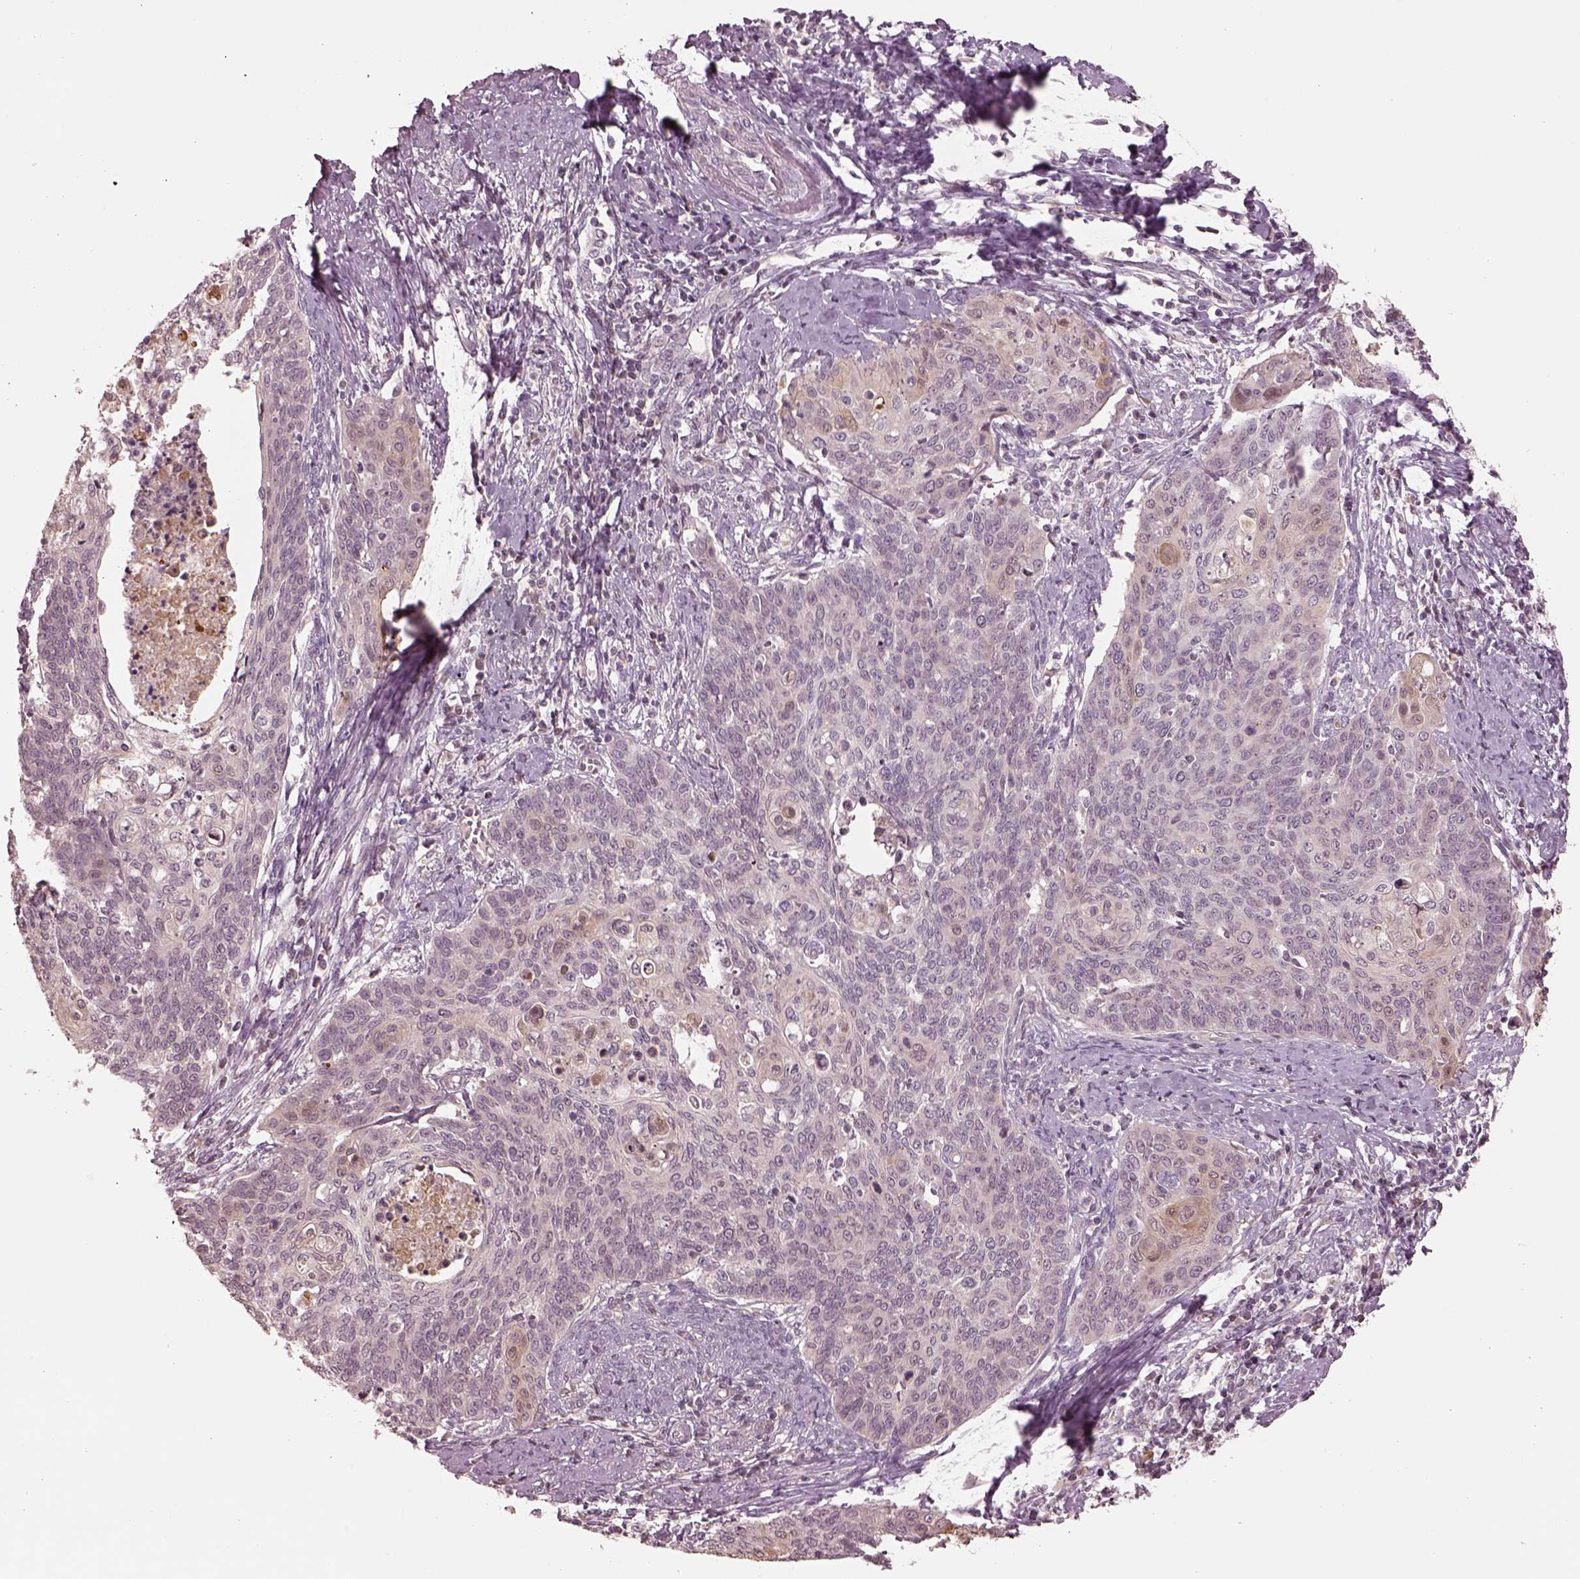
{"staining": {"intensity": "weak", "quantity": "<25%", "location": "cytoplasmic/membranous"}, "tissue": "cervical cancer", "cell_type": "Tumor cells", "image_type": "cancer", "snomed": [{"axis": "morphology", "description": "Normal tissue, NOS"}, {"axis": "morphology", "description": "Squamous cell carcinoma, NOS"}, {"axis": "topography", "description": "Cervix"}], "caption": "A micrograph of squamous cell carcinoma (cervical) stained for a protein exhibits no brown staining in tumor cells. (DAB immunohistochemistry with hematoxylin counter stain).", "gene": "TLX3", "patient": {"sex": "female", "age": 39}}